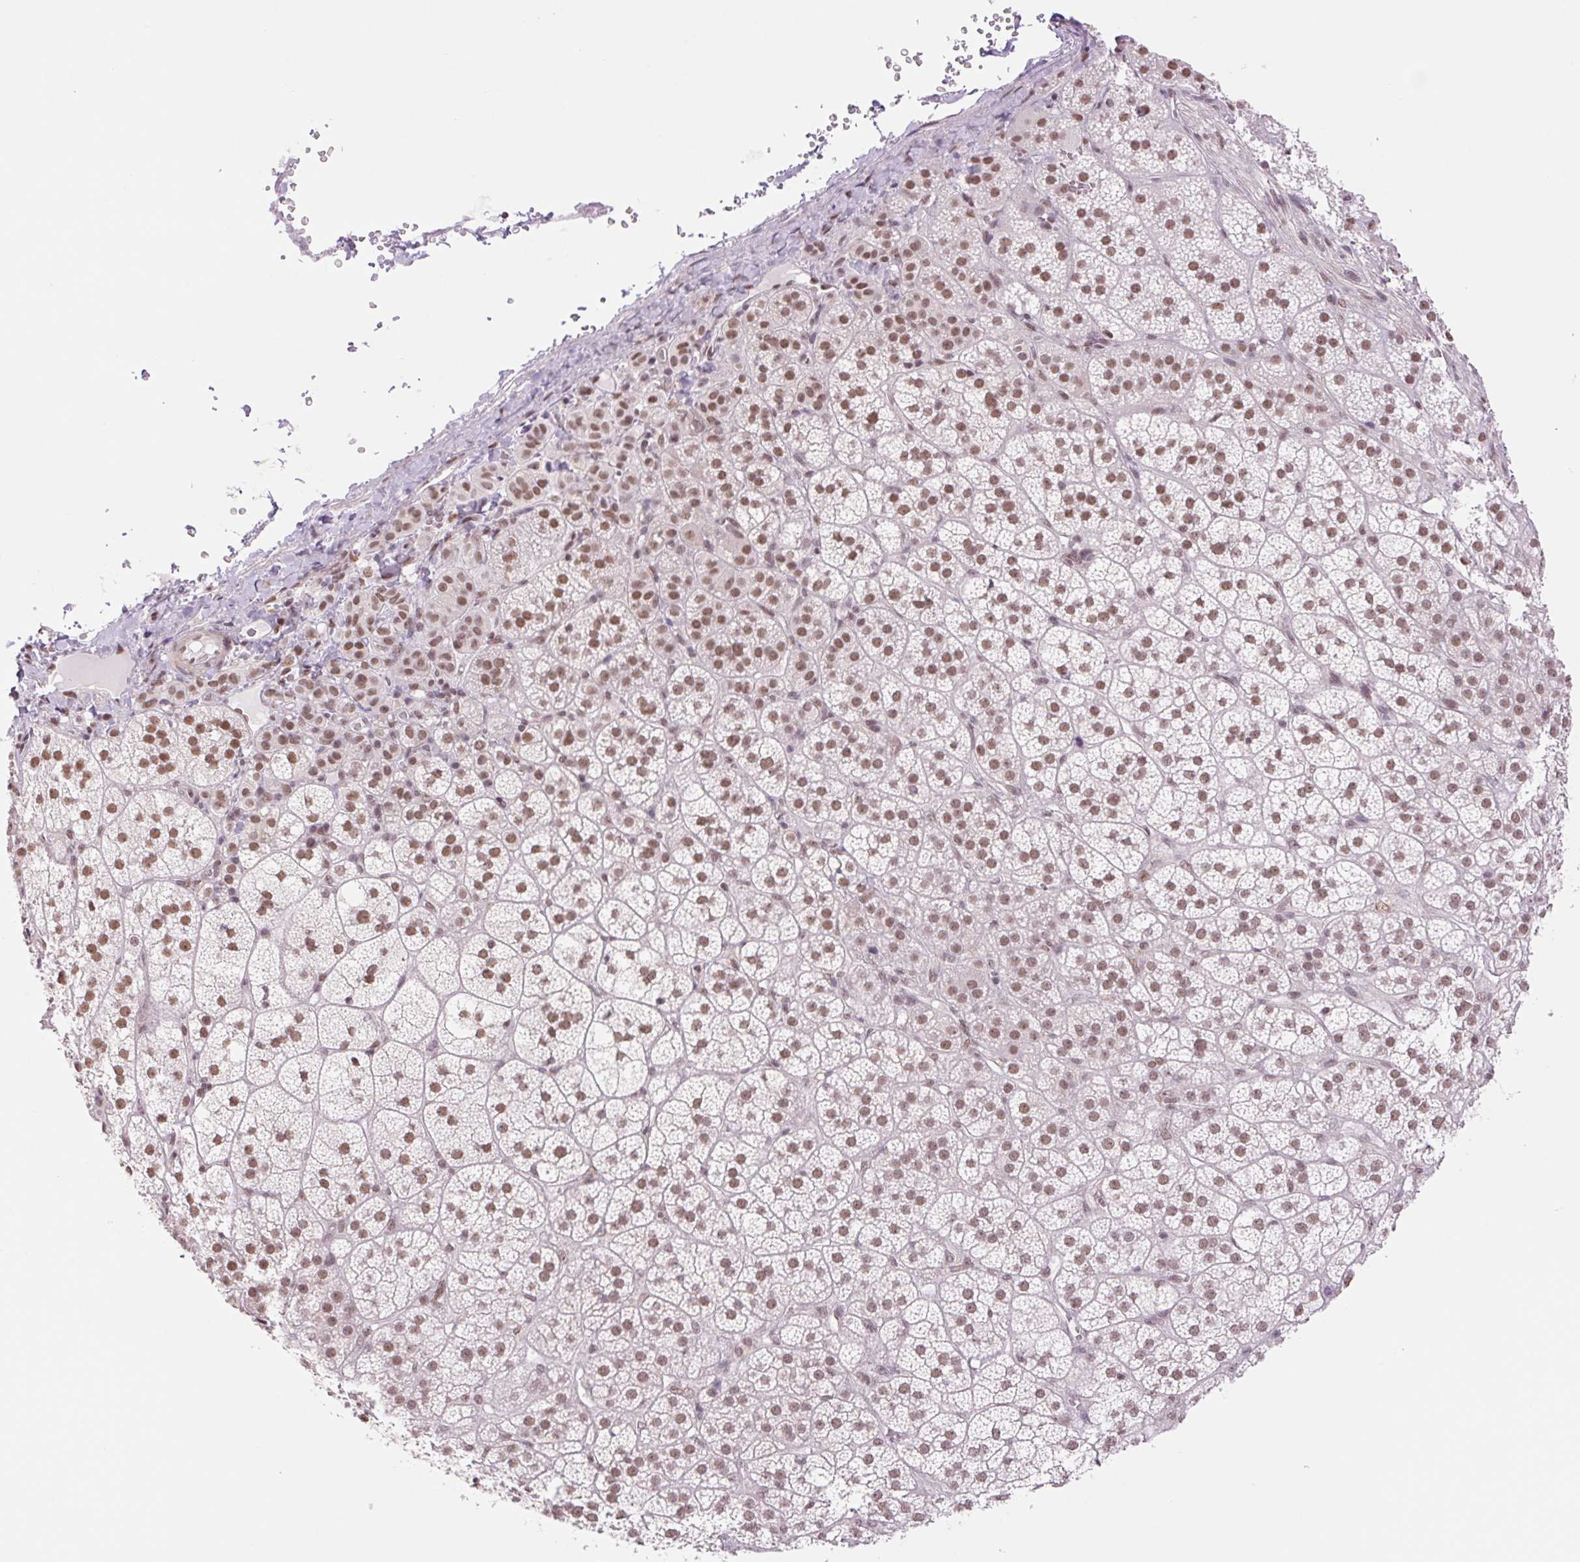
{"staining": {"intensity": "moderate", "quantity": ">75%", "location": "nuclear"}, "tissue": "adrenal gland", "cell_type": "Glandular cells", "image_type": "normal", "snomed": [{"axis": "morphology", "description": "Normal tissue, NOS"}, {"axis": "topography", "description": "Adrenal gland"}], "caption": "This histopathology image demonstrates immunohistochemistry (IHC) staining of unremarkable human adrenal gland, with medium moderate nuclear positivity in approximately >75% of glandular cells.", "gene": "RPRD1B", "patient": {"sex": "female", "age": 60}}